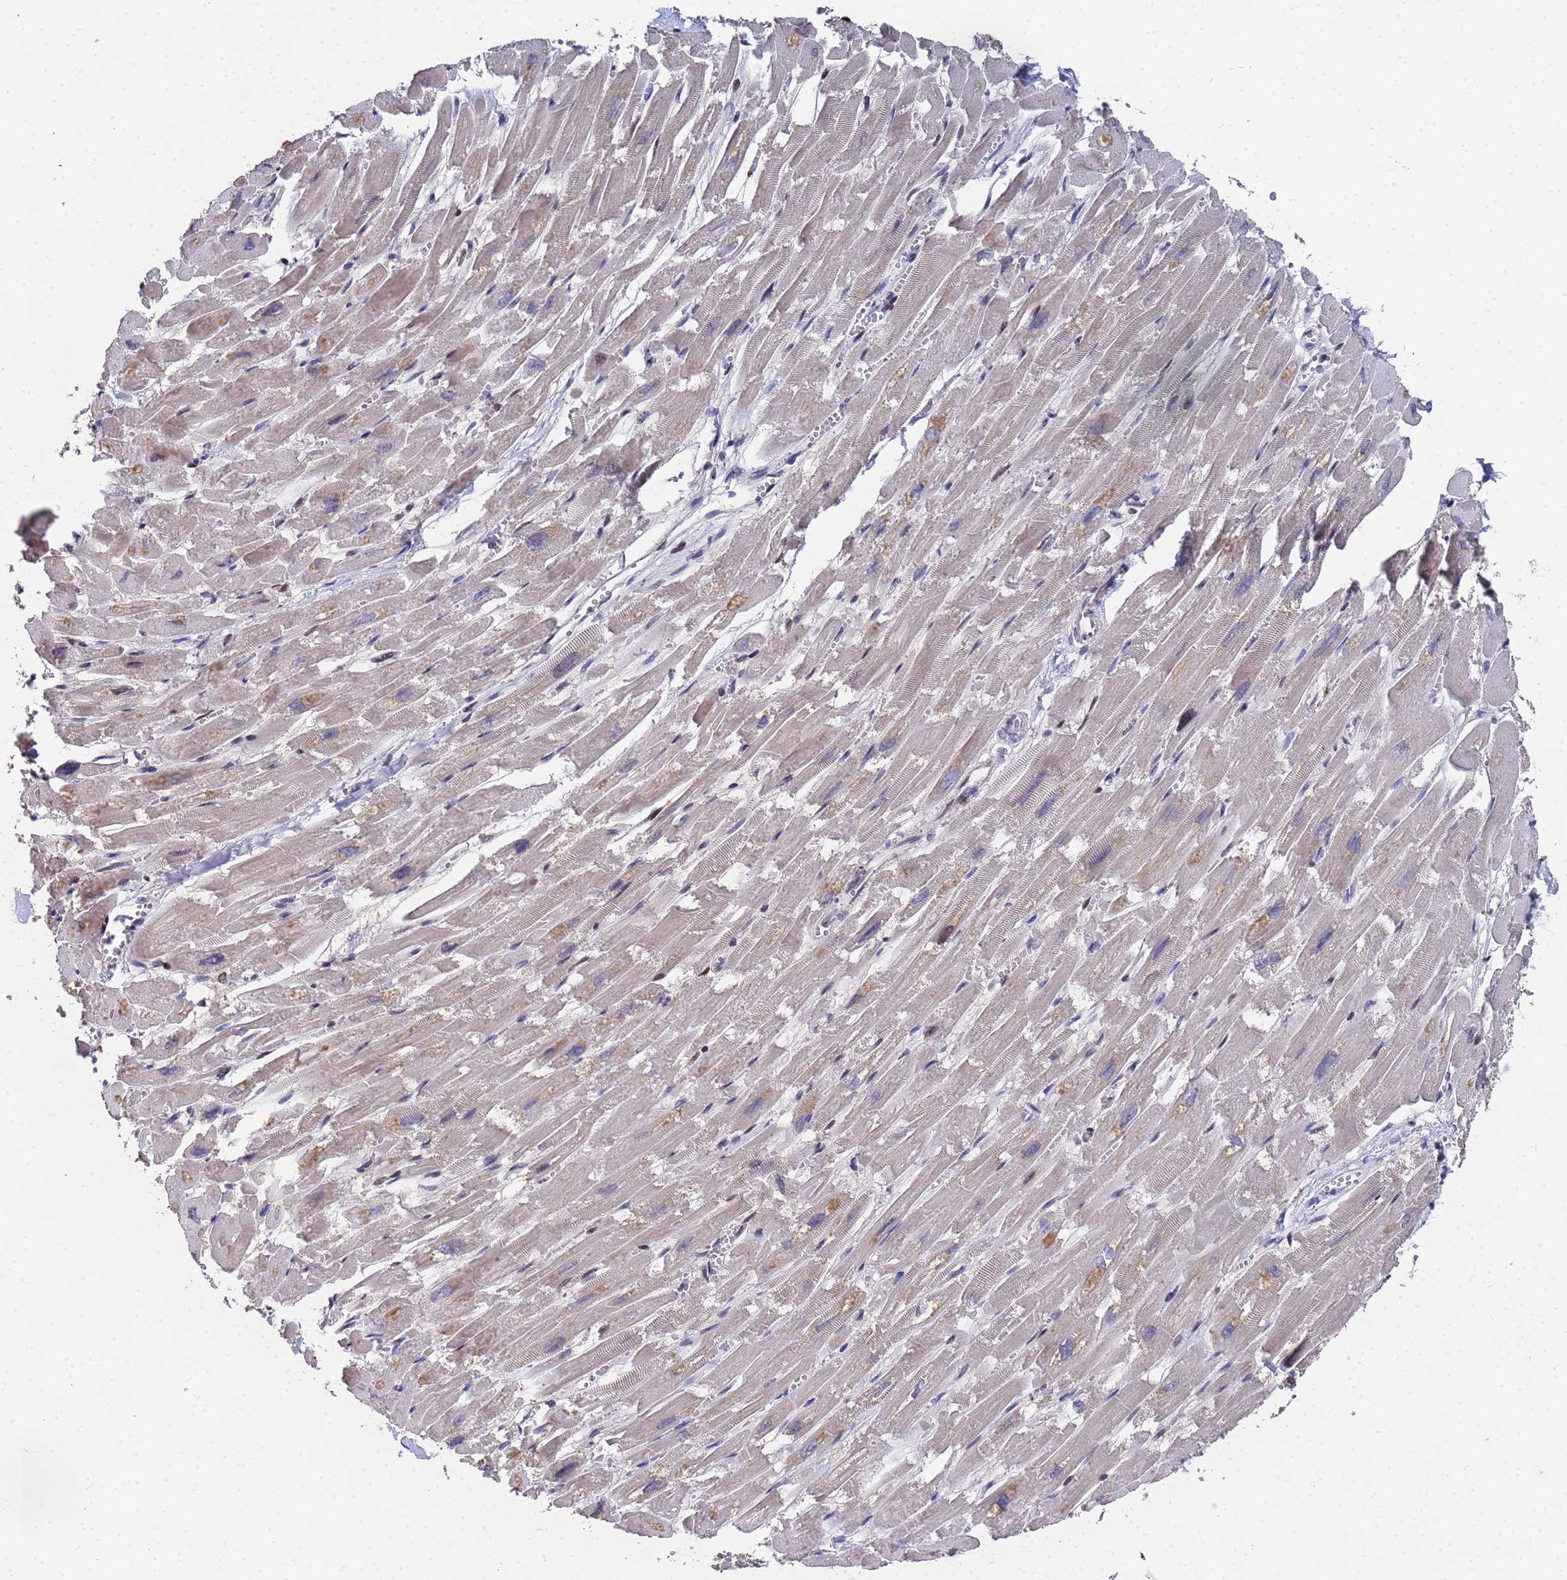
{"staining": {"intensity": "weak", "quantity": "25%-75%", "location": "cytoplasmic/membranous"}, "tissue": "heart muscle", "cell_type": "Cardiomyocytes", "image_type": "normal", "snomed": [{"axis": "morphology", "description": "Normal tissue, NOS"}, {"axis": "topography", "description": "Heart"}], "caption": "This is a micrograph of immunohistochemistry (IHC) staining of unremarkable heart muscle, which shows weak staining in the cytoplasmic/membranous of cardiomyocytes.", "gene": "NSUN6", "patient": {"sex": "male", "age": 54}}